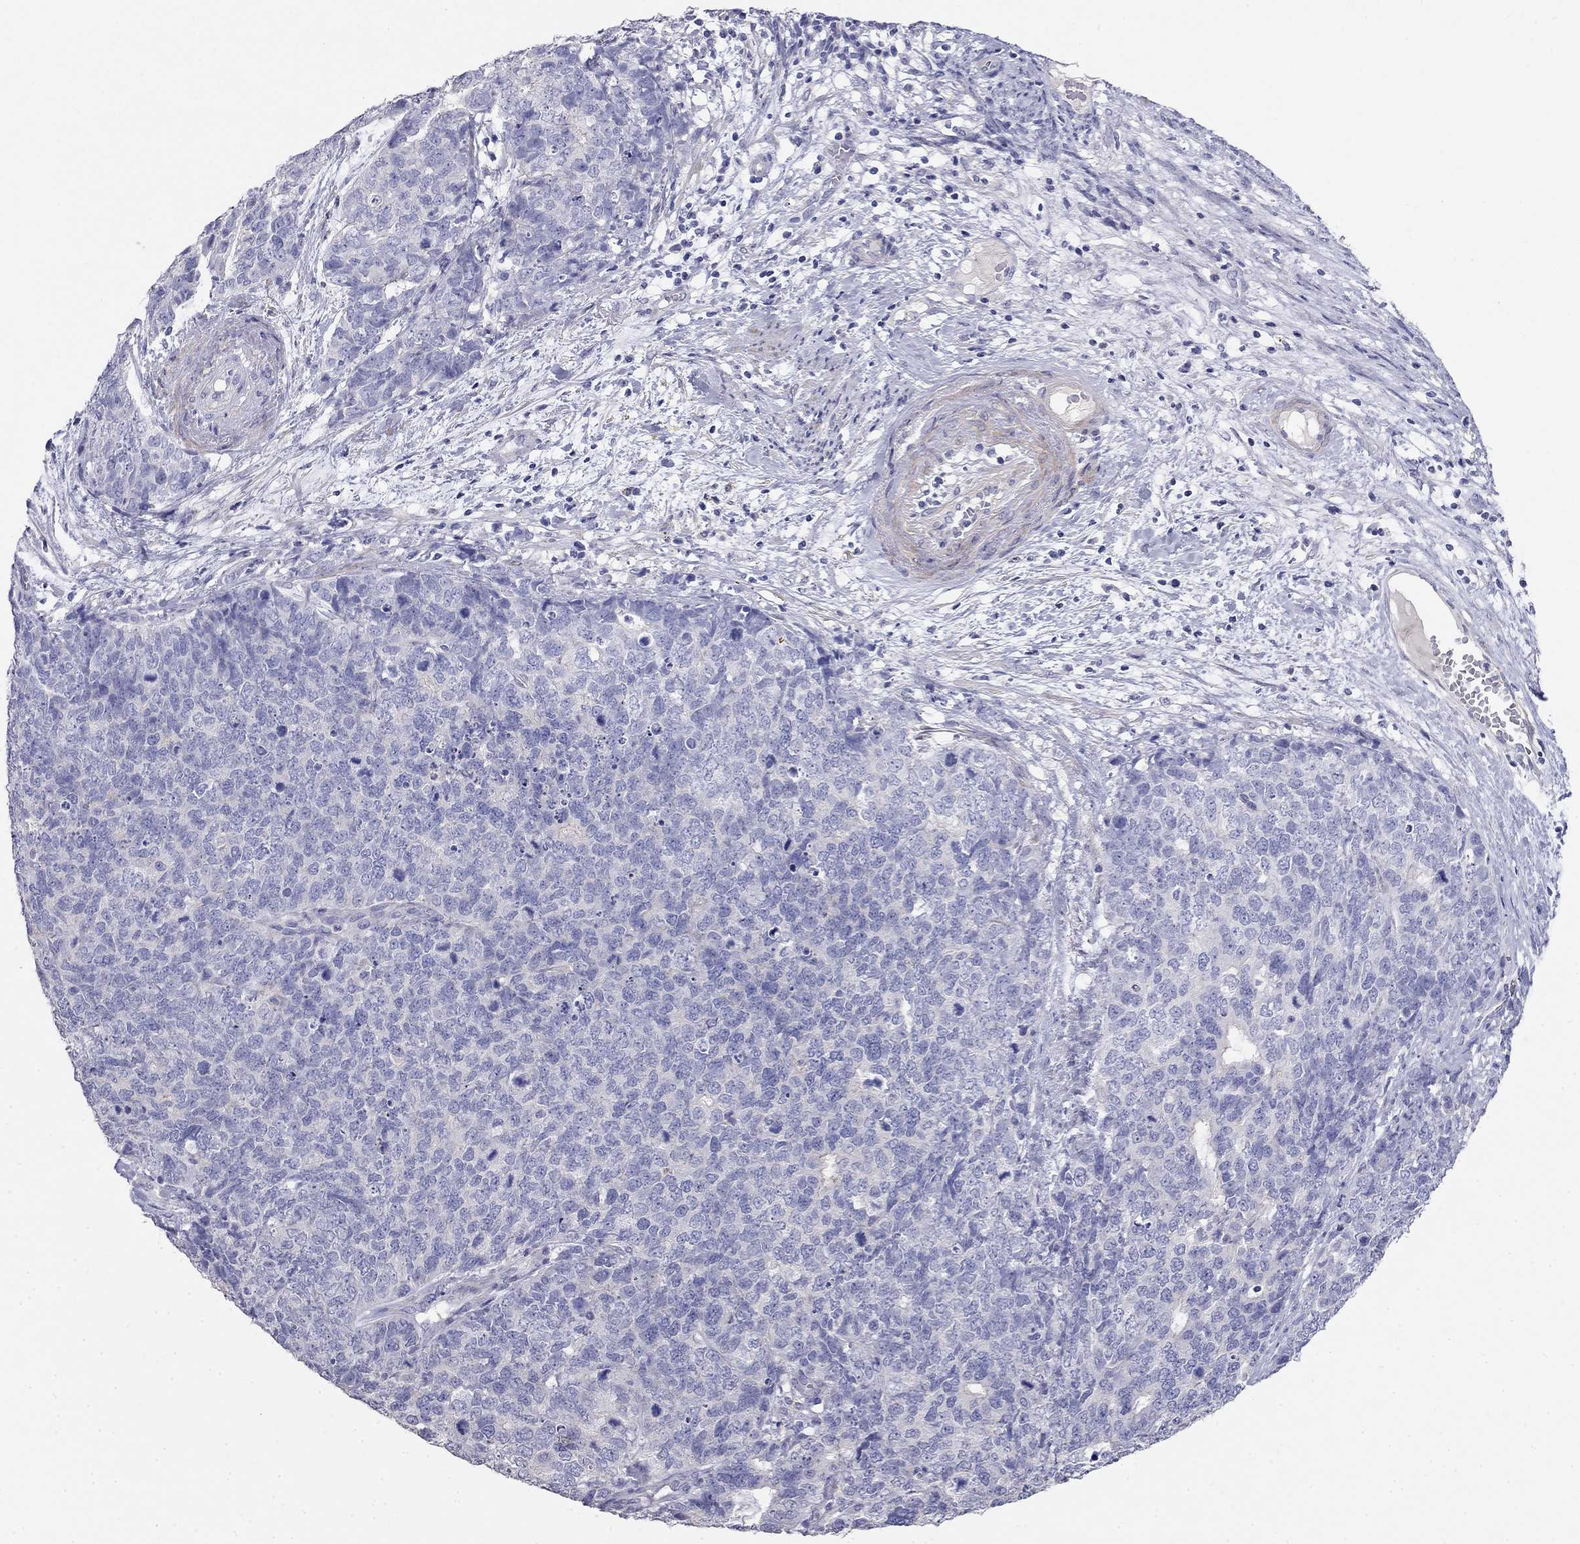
{"staining": {"intensity": "negative", "quantity": "none", "location": "none"}, "tissue": "cervical cancer", "cell_type": "Tumor cells", "image_type": "cancer", "snomed": [{"axis": "morphology", "description": "Squamous cell carcinoma, NOS"}, {"axis": "topography", "description": "Cervix"}], "caption": "An IHC histopathology image of cervical cancer (squamous cell carcinoma) is shown. There is no staining in tumor cells of cervical cancer (squamous cell carcinoma).", "gene": "LY6H", "patient": {"sex": "female", "age": 63}}